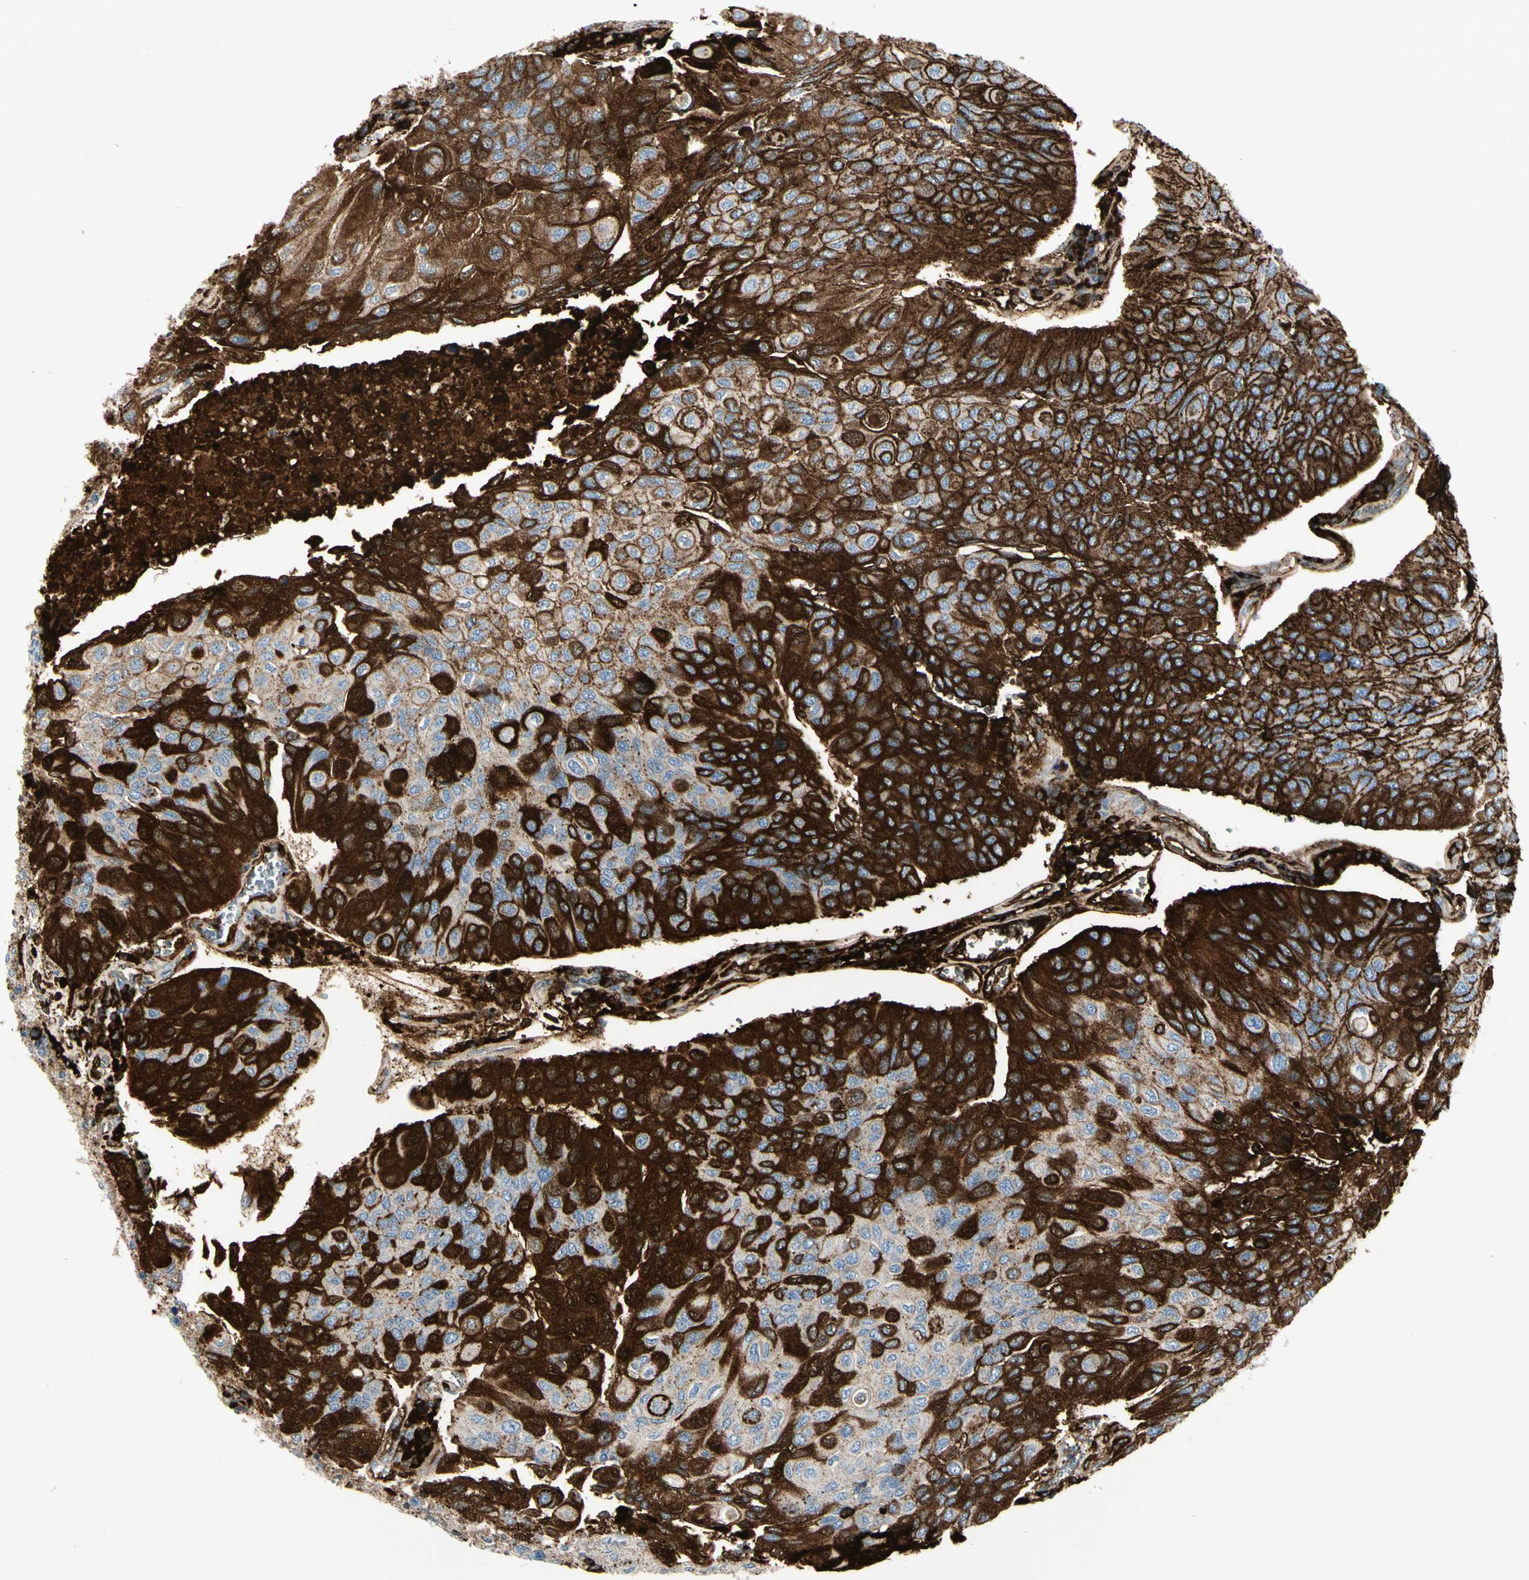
{"staining": {"intensity": "strong", "quantity": "25%-75%", "location": "cytoplasmic/membranous"}, "tissue": "urothelial cancer", "cell_type": "Tumor cells", "image_type": "cancer", "snomed": [{"axis": "morphology", "description": "Urothelial carcinoma, High grade"}, {"axis": "topography", "description": "Urinary bladder"}], "caption": "Immunohistochemistry photomicrograph of neoplastic tissue: urothelial cancer stained using IHC displays high levels of strong protein expression localized specifically in the cytoplasmic/membranous of tumor cells, appearing as a cytoplasmic/membranous brown color.", "gene": "IGHG1", "patient": {"sex": "male", "age": 66}}